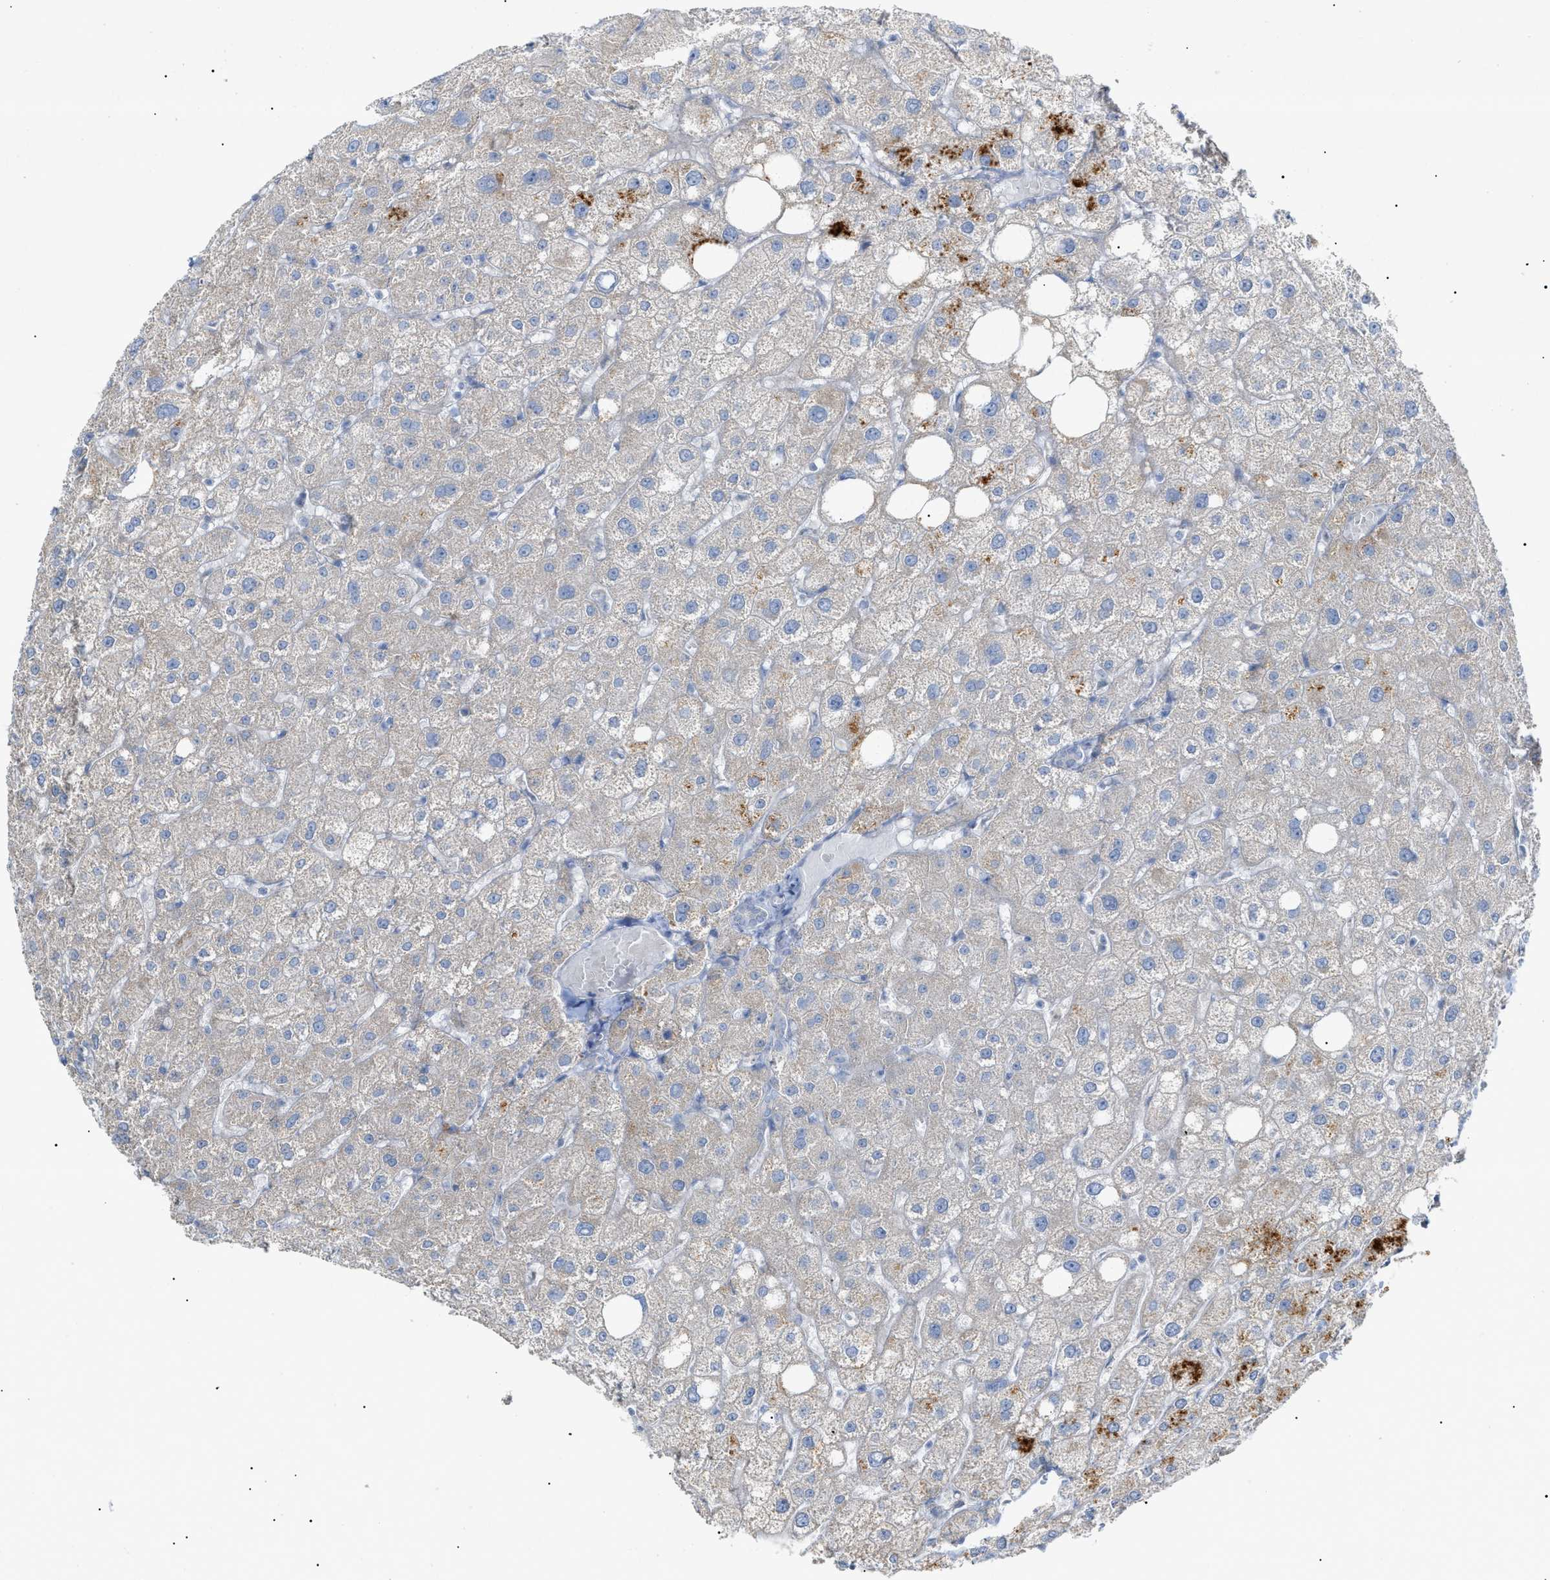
{"staining": {"intensity": "negative", "quantity": "none", "location": "none"}, "tissue": "liver", "cell_type": "Cholangiocytes", "image_type": "normal", "snomed": [{"axis": "morphology", "description": "Normal tissue, NOS"}, {"axis": "topography", "description": "Liver"}], "caption": "The image shows no significant positivity in cholangiocytes of liver.", "gene": "SLC25A31", "patient": {"sex": "male", "age": 73}}